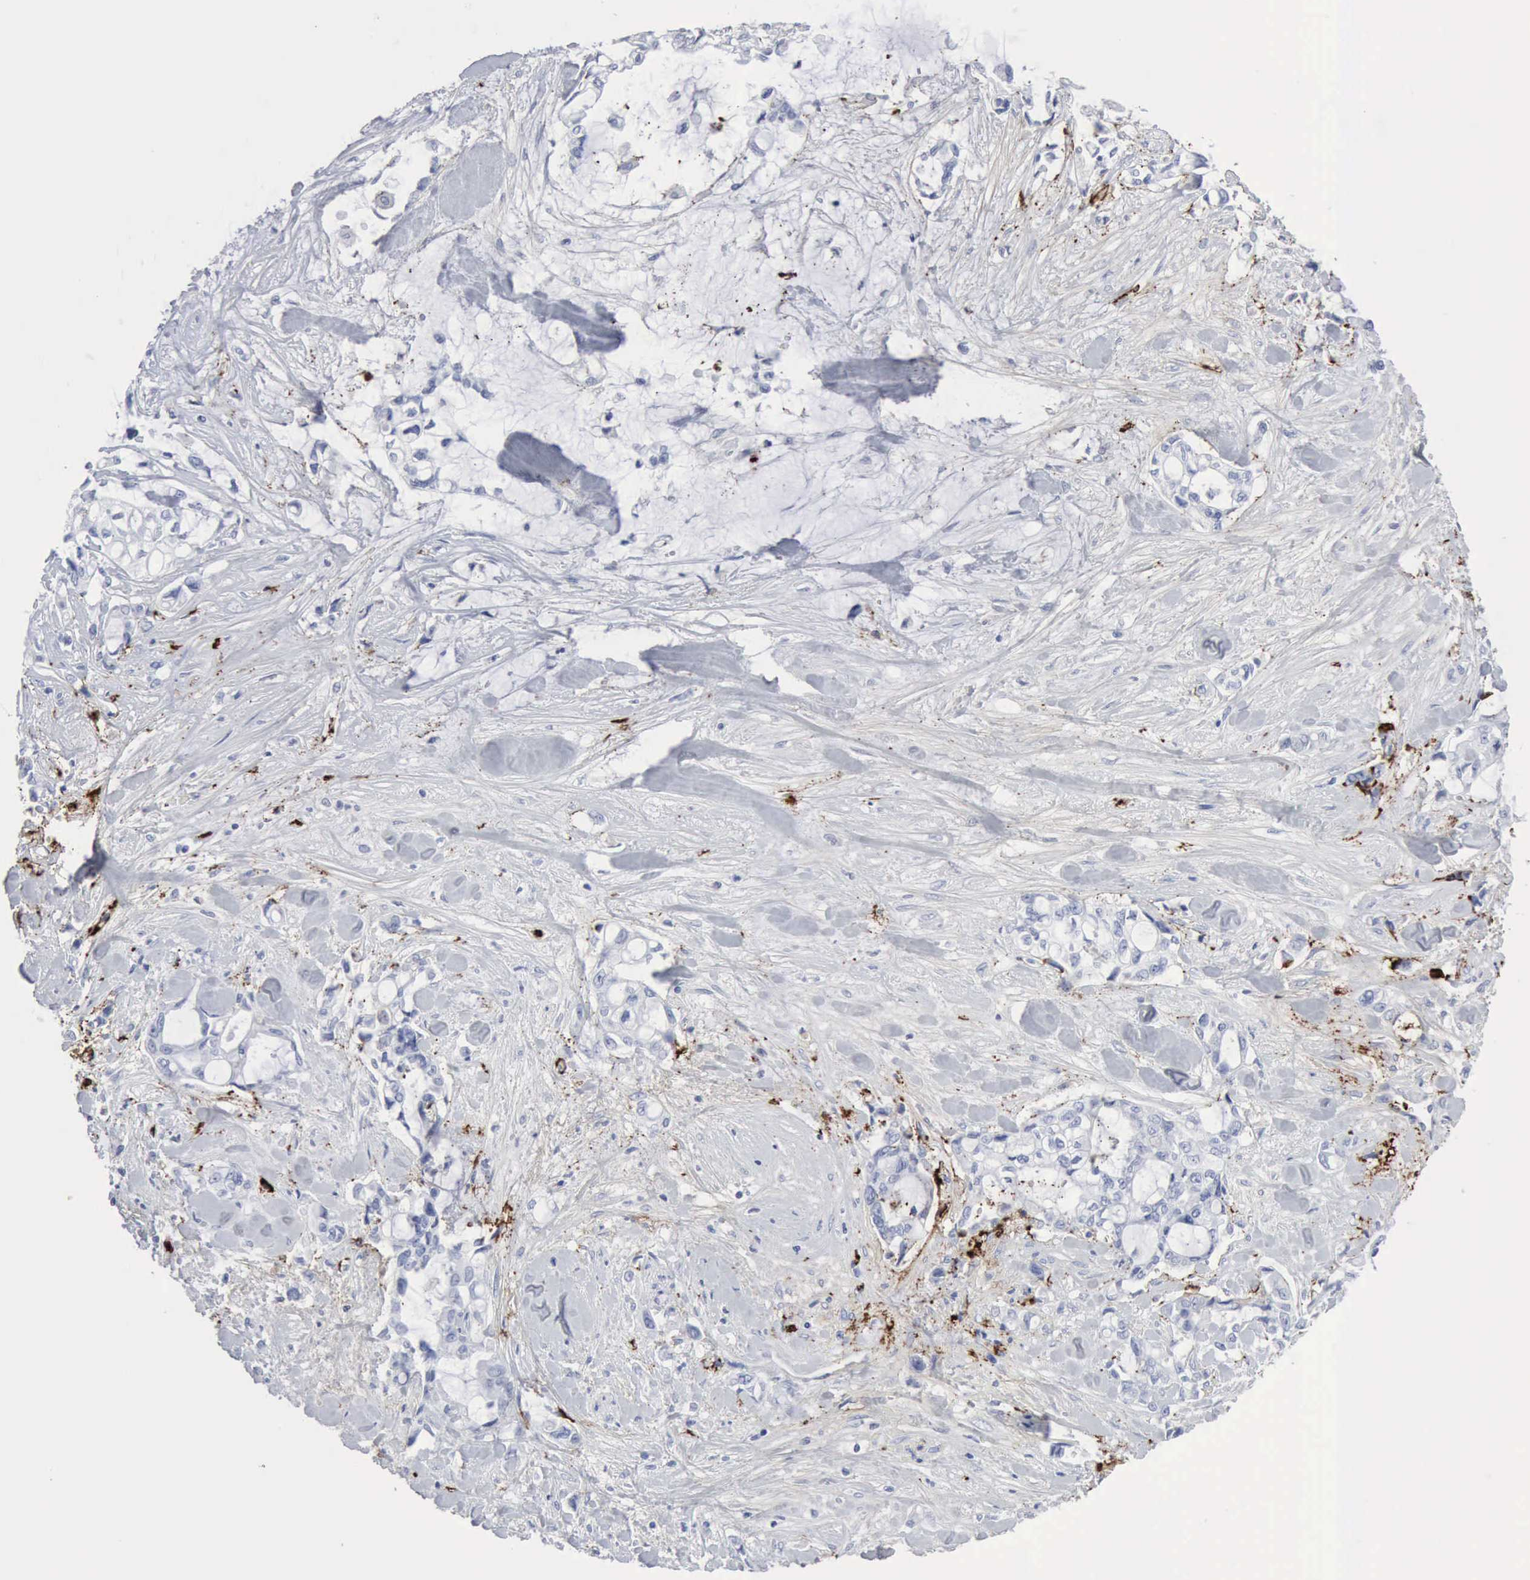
{"staining": {"intensity": "negative", "quantity": "none", "location": "none"}, "tissue": "pancreatic cancer", "cell_type": "Tumor cells", "image_type": "cancer", "snomed": [{"axis": "morphology", "description": "Adenocarcinoma, NOS"}, {"axis": "topography", "description": "Pancreas"}], "caption": "Immunohistochemistry histopathology image of neoplastic tissue: adenocarcinoma (pancreatic) stained with DAB (3,3'-diaminobenzidine) reveals no significant protein positivity in tumor cells.", "gene": "C4BPA", "patient": {"sex": "female", "age": 70}}